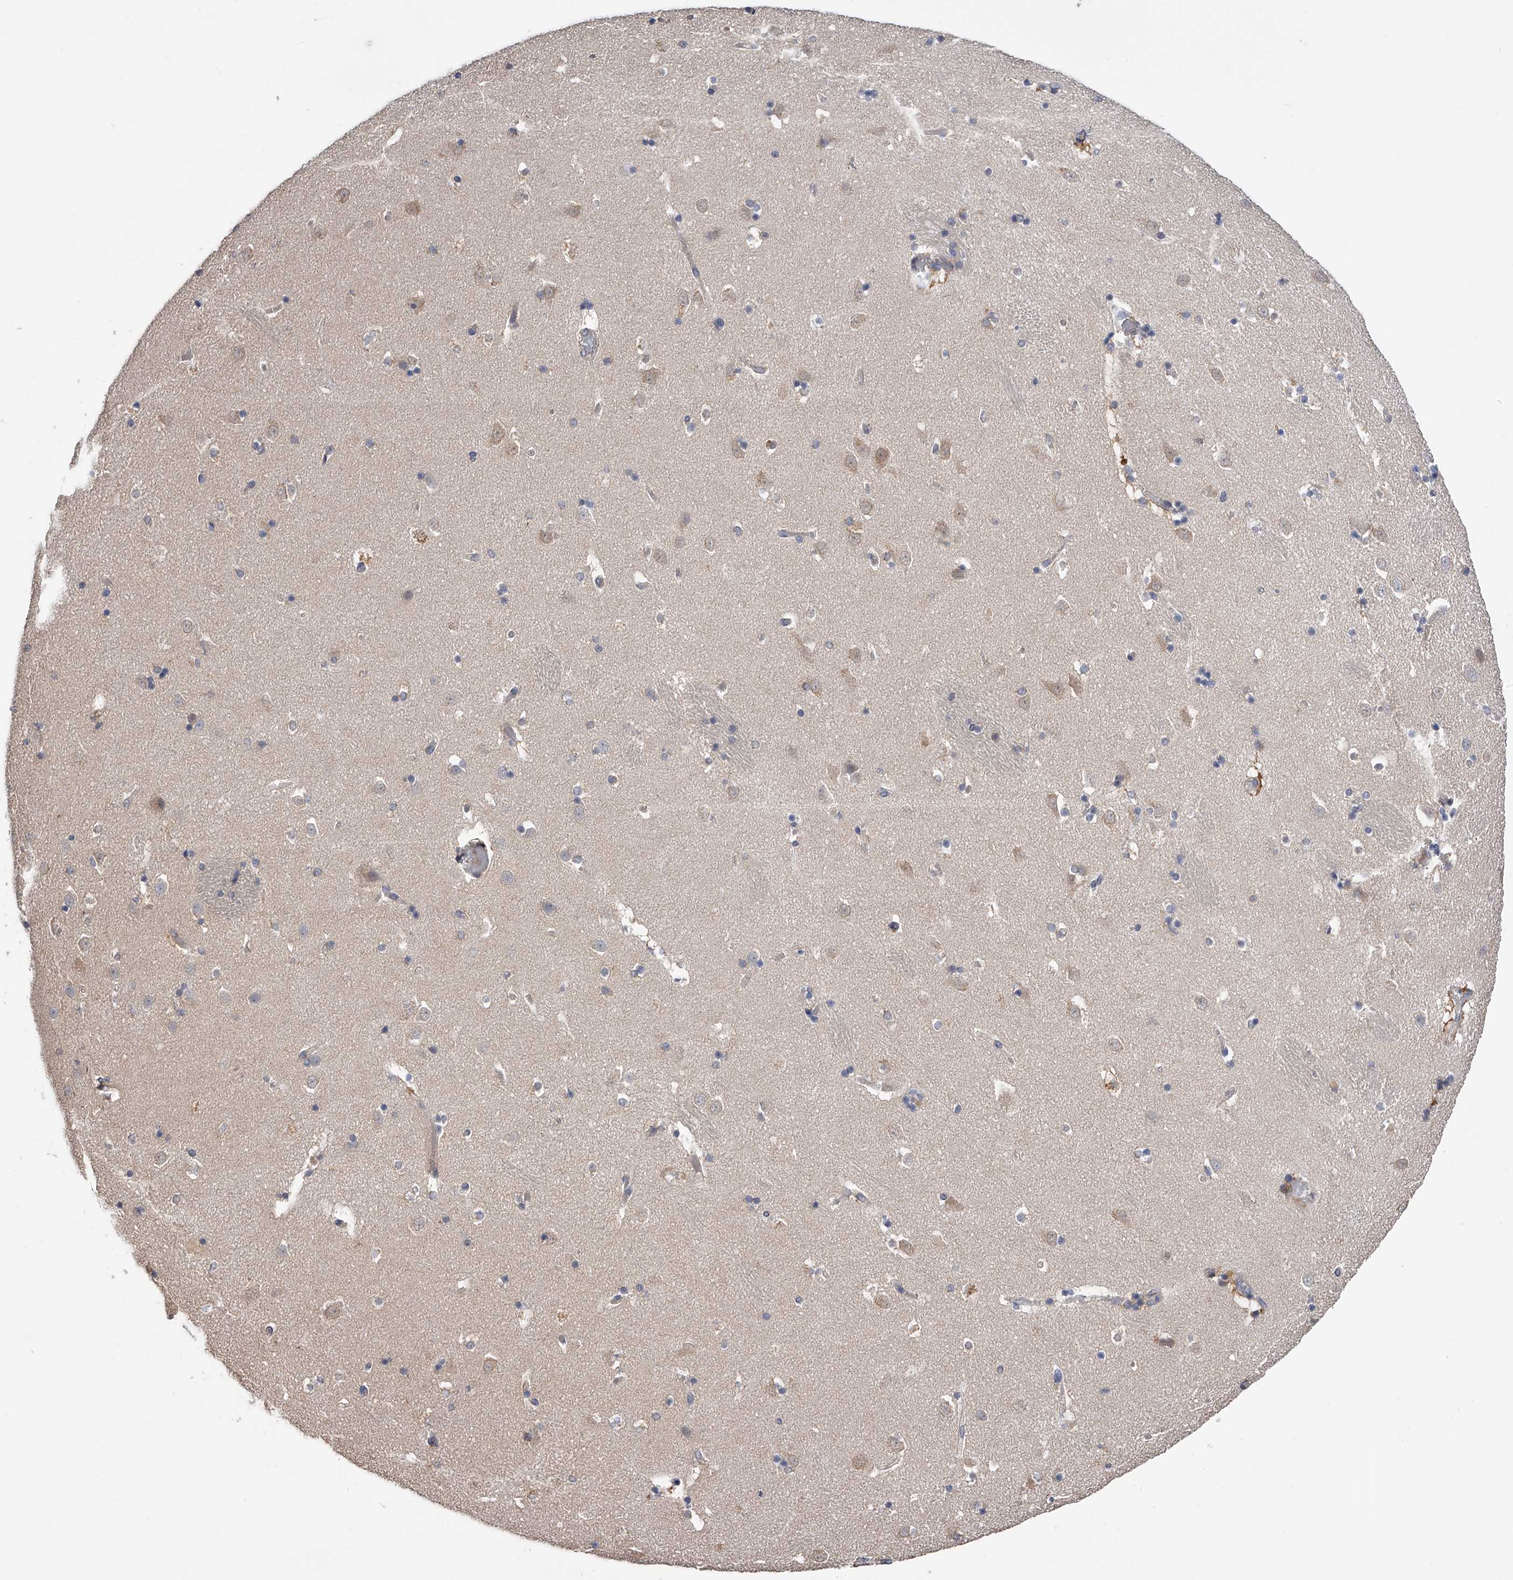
{"staining": {"intensity": "negative", "quantity": "none", "location": "none"}, "tissue": "caudate", "cell_type": "Glial cells", "image_type": "normal", "snomed": [{"axis": "morphology", "description": "Normal tissue, NOS"}, {"axis": "topography", "description": "Lateral ventricle wall"}], "caption": "IHC image of benign caudate: caudate stained with DAB (3,3'-diaminobenzidine) reveals no significant protein positivity in glial cells.", "gene": "CFAP298", "patient": {"sex": "male", "age": 45}}